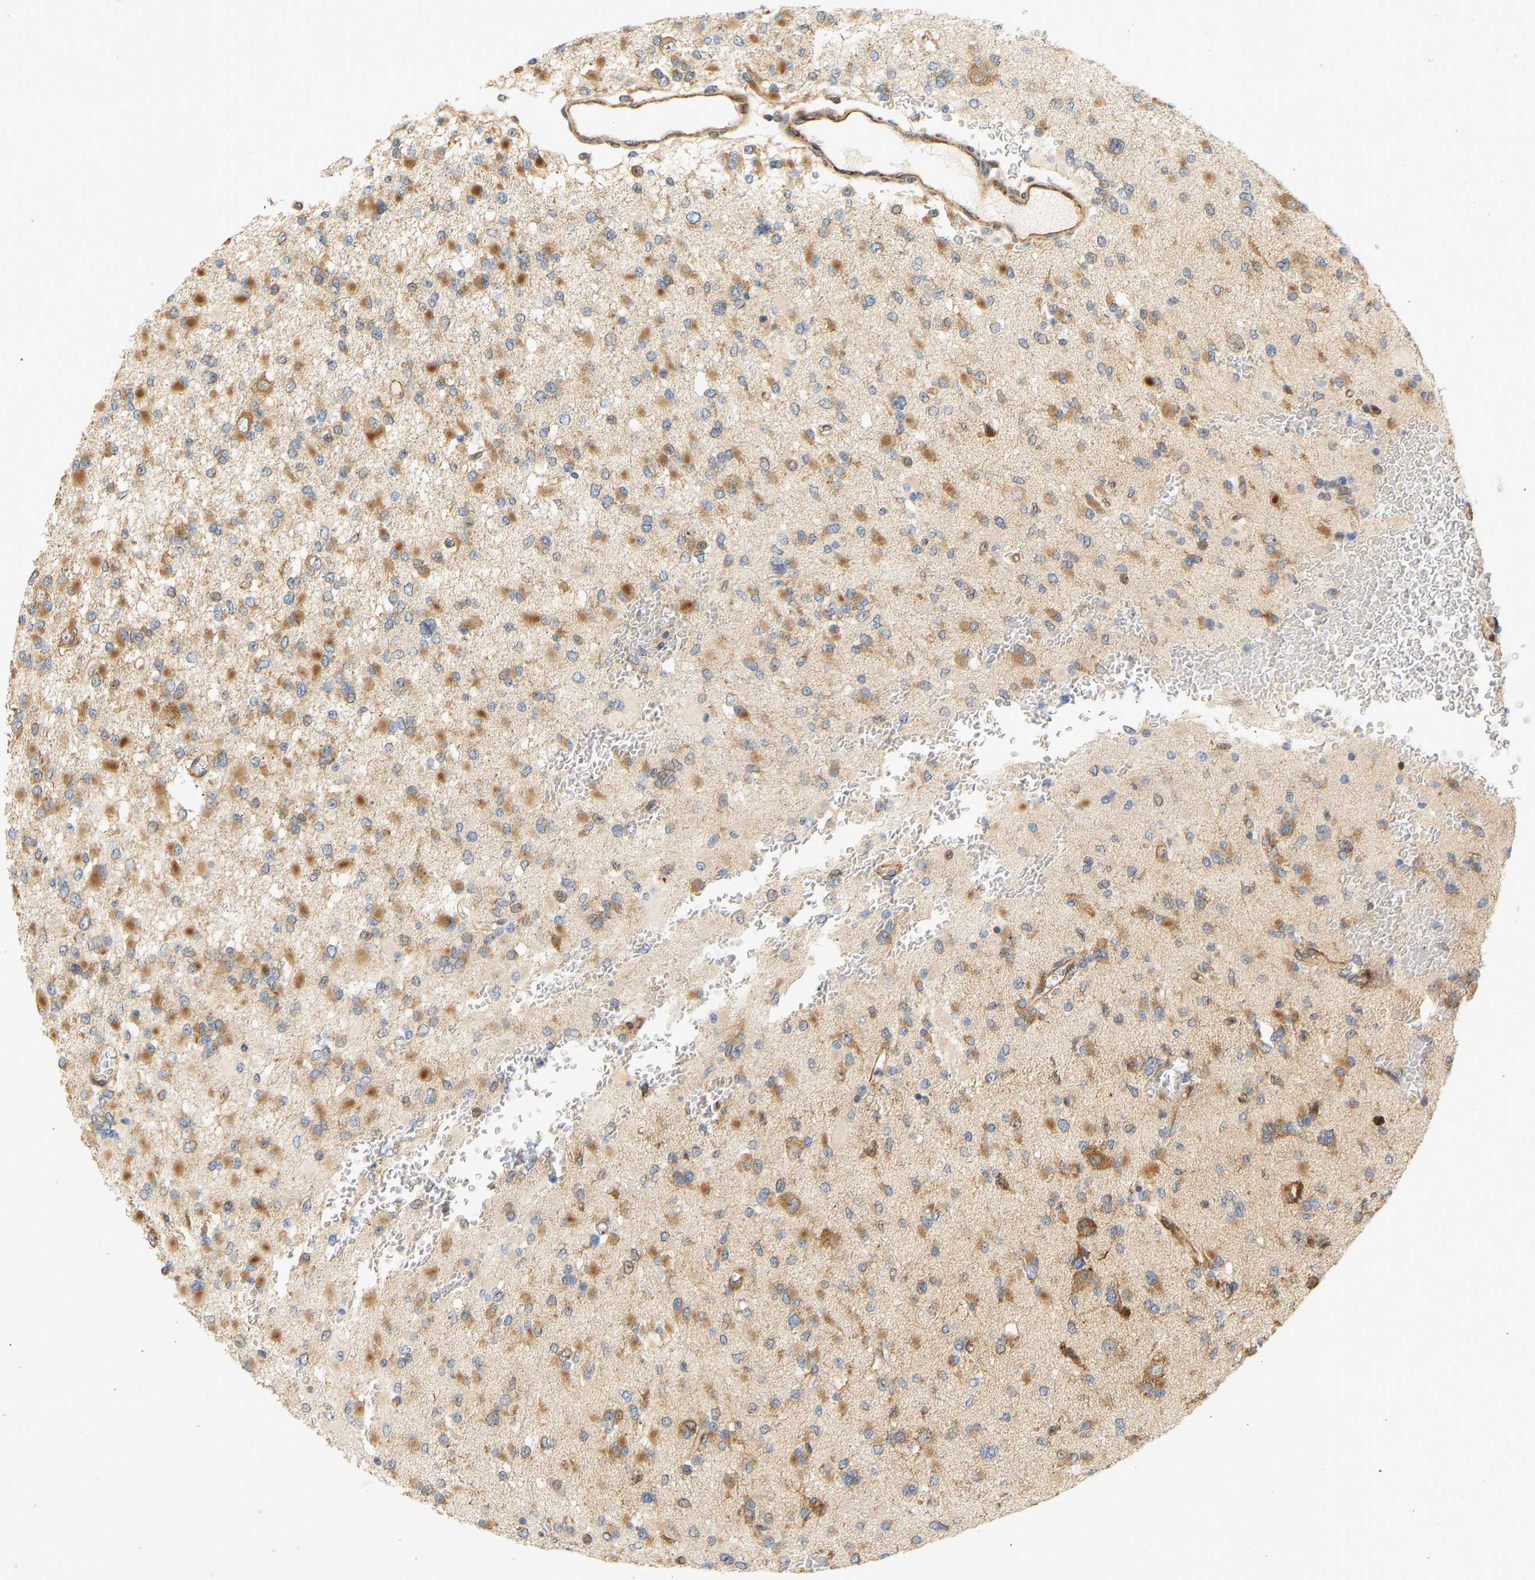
{"staining": {"intensity": "moderate", "quantity": ">75%", "location": "cytoplasmic/membranous"}, "tissue": "glioma", "cell_type": "Tumor cells", "image_type": "cancer", "snomed": [{"axis": "morphology", "description": "Glioma, malignant, Low grade"}, {"axis": "topography", "description": "Brain"}], "caption": "Immunohistochemistry (IHC) (DAB) staining of human low-grade glioma (malignant) exhibits moderate cytoplasmic/membranous protein staining in approximately >75% of tumor cells. The protein of interest is stained brown, and the nuclei are stained in blue (DAB (3,3'-diaminobenzidine) IHC with brightfield microscopy, high magnification).", "gene": "RPS14", "patient": {"sex": "female", "age": 22}}